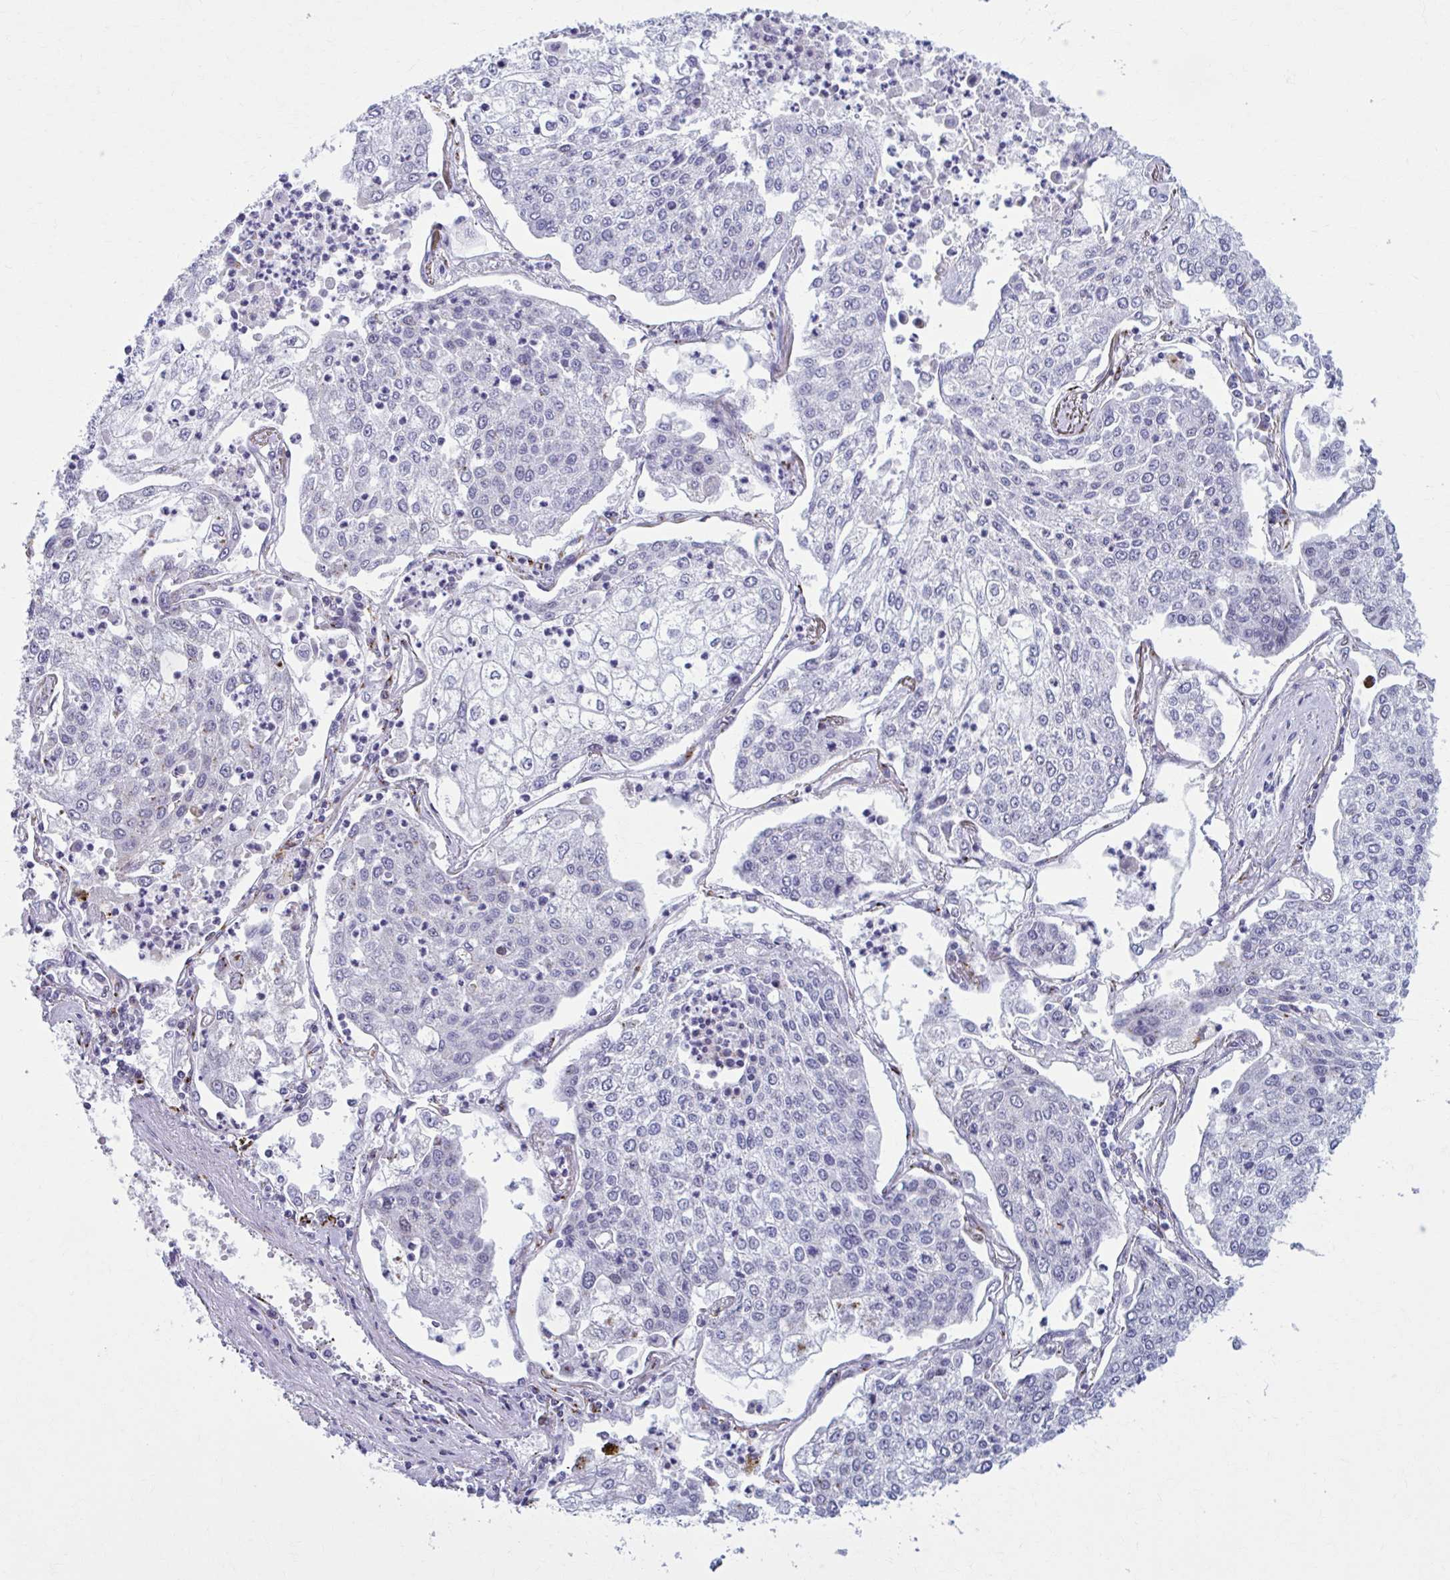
{"staining": {"intensity": "negative", "quantity": "none", "location": "none"}, "tissue": "lung cancer", "cell_type": "Tumor cells", "image_type": "cancer", "snomed": [{"axis": "morphology", "description": "Squamous cell carcinoma, NOS"}, {"axis": "topography", "description": "Lung"}], "caption": "DAB (3,3'-diaminobenzidine) immunohistochemical staining of human lung cancer (squamous cell carcinoma) shows no significant positivity in tumor cells.", "gene": "ZNF682", "patient": {"sex": "male", "age": 74}}